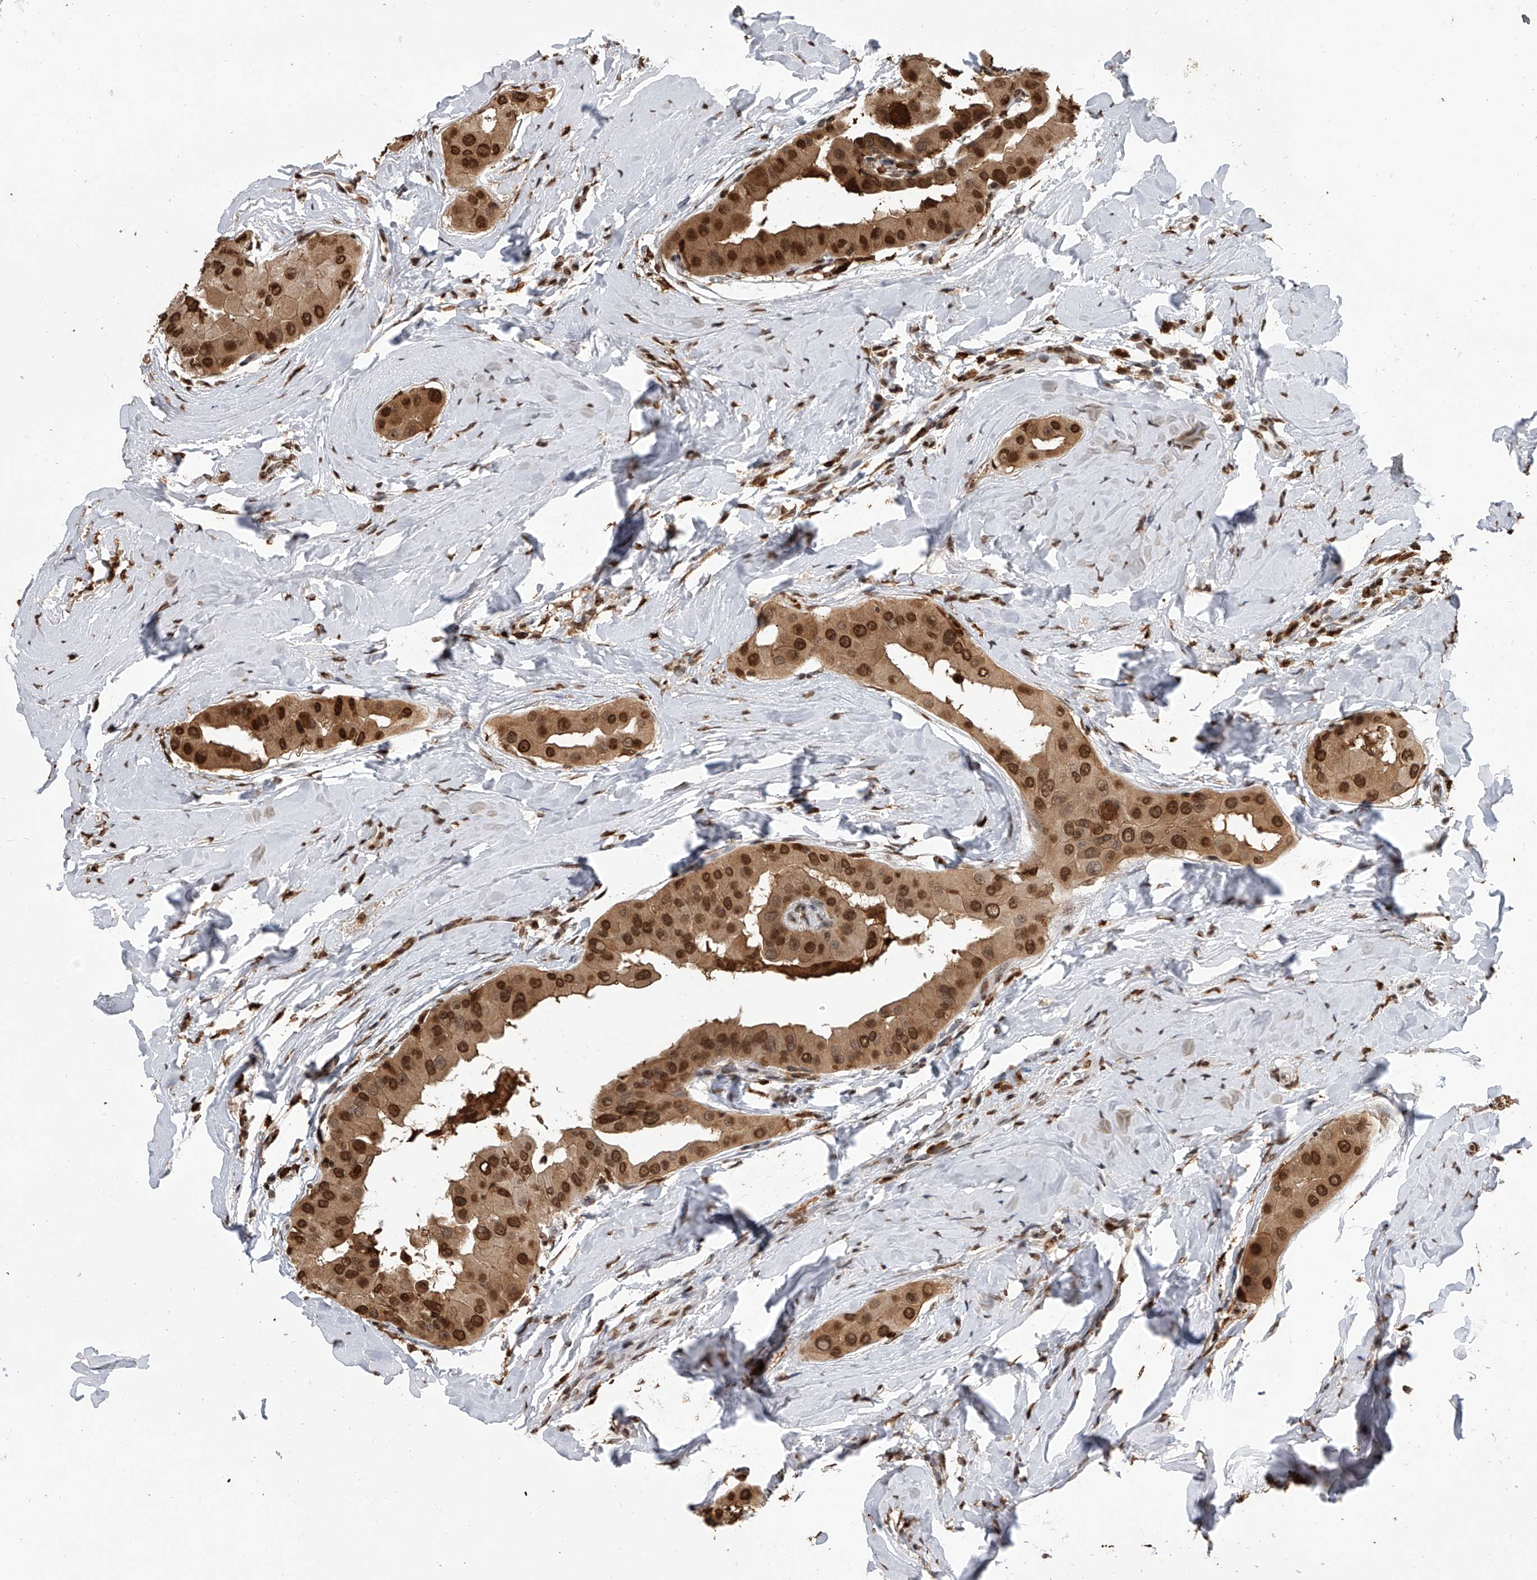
{"staining": {"intensity": "strong", "quantity": ">75%", "location": "cytoplasmic/membranous,nuclear"}, "tissue": "thyroid cancer", "cell_type": "Tumor cells", "image_type": "cancer", "snomed": [{"axis": "morphology", "description": "Papillary adenocarcinoma, NOS"}, {"axis": "topography", "description": "Thyroid gland"}], "caption": "Immunohistochemical staining of human papillary adenocarcinoma (thyroid) shows high levels of strong cytoplasmic/membranous and nuclear protein expression in about >75% of tumor cells. The staining was performed using DAB (3,3'-diaminobenzidine), with brown indicating positive protein expression. Nuclei are stained blue with hematoxylin.", "gene": "CFAP410", "patient": {"sex": "male", "age": 33}}